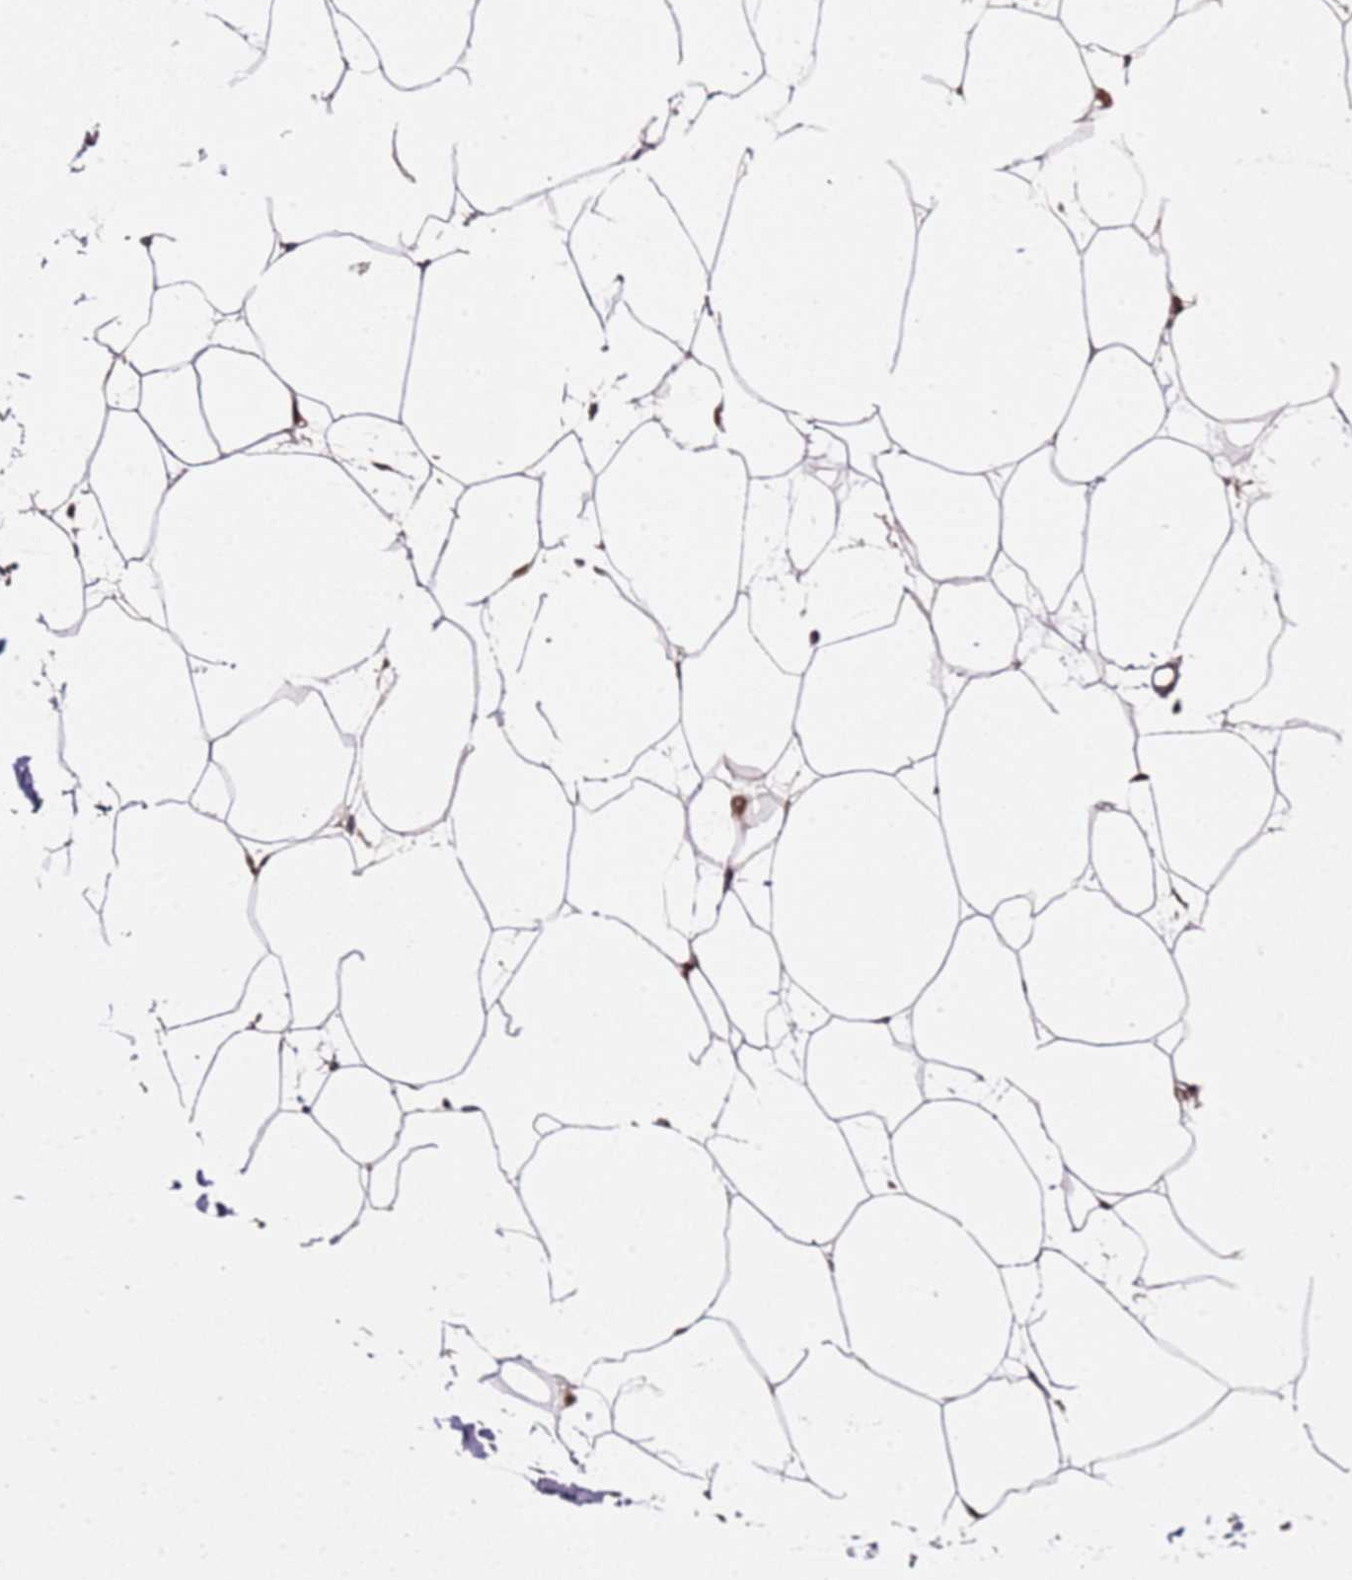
{"staining": {"intensity": "weak", "quantity": "<25%", "location": "cytoplasmic/membranous"}, "tissue": "adipose tissue", "cell_type": "Adipocytes", "image_type": "normal", "snomed": [{"axis": "morphology", "description": "Normal tissue, NOS"}, {"axis": "topography", "description": "Adipose tissue"}], "caption": "High power microscopy micrograph of an IHC photomicrograph of unremarkable adipose tissue, revealing no significant positivity in adipocytes. Nuclei are stained in blue.", "gene": "ALG3", "patient": {"sex": "female", "age": 37}}